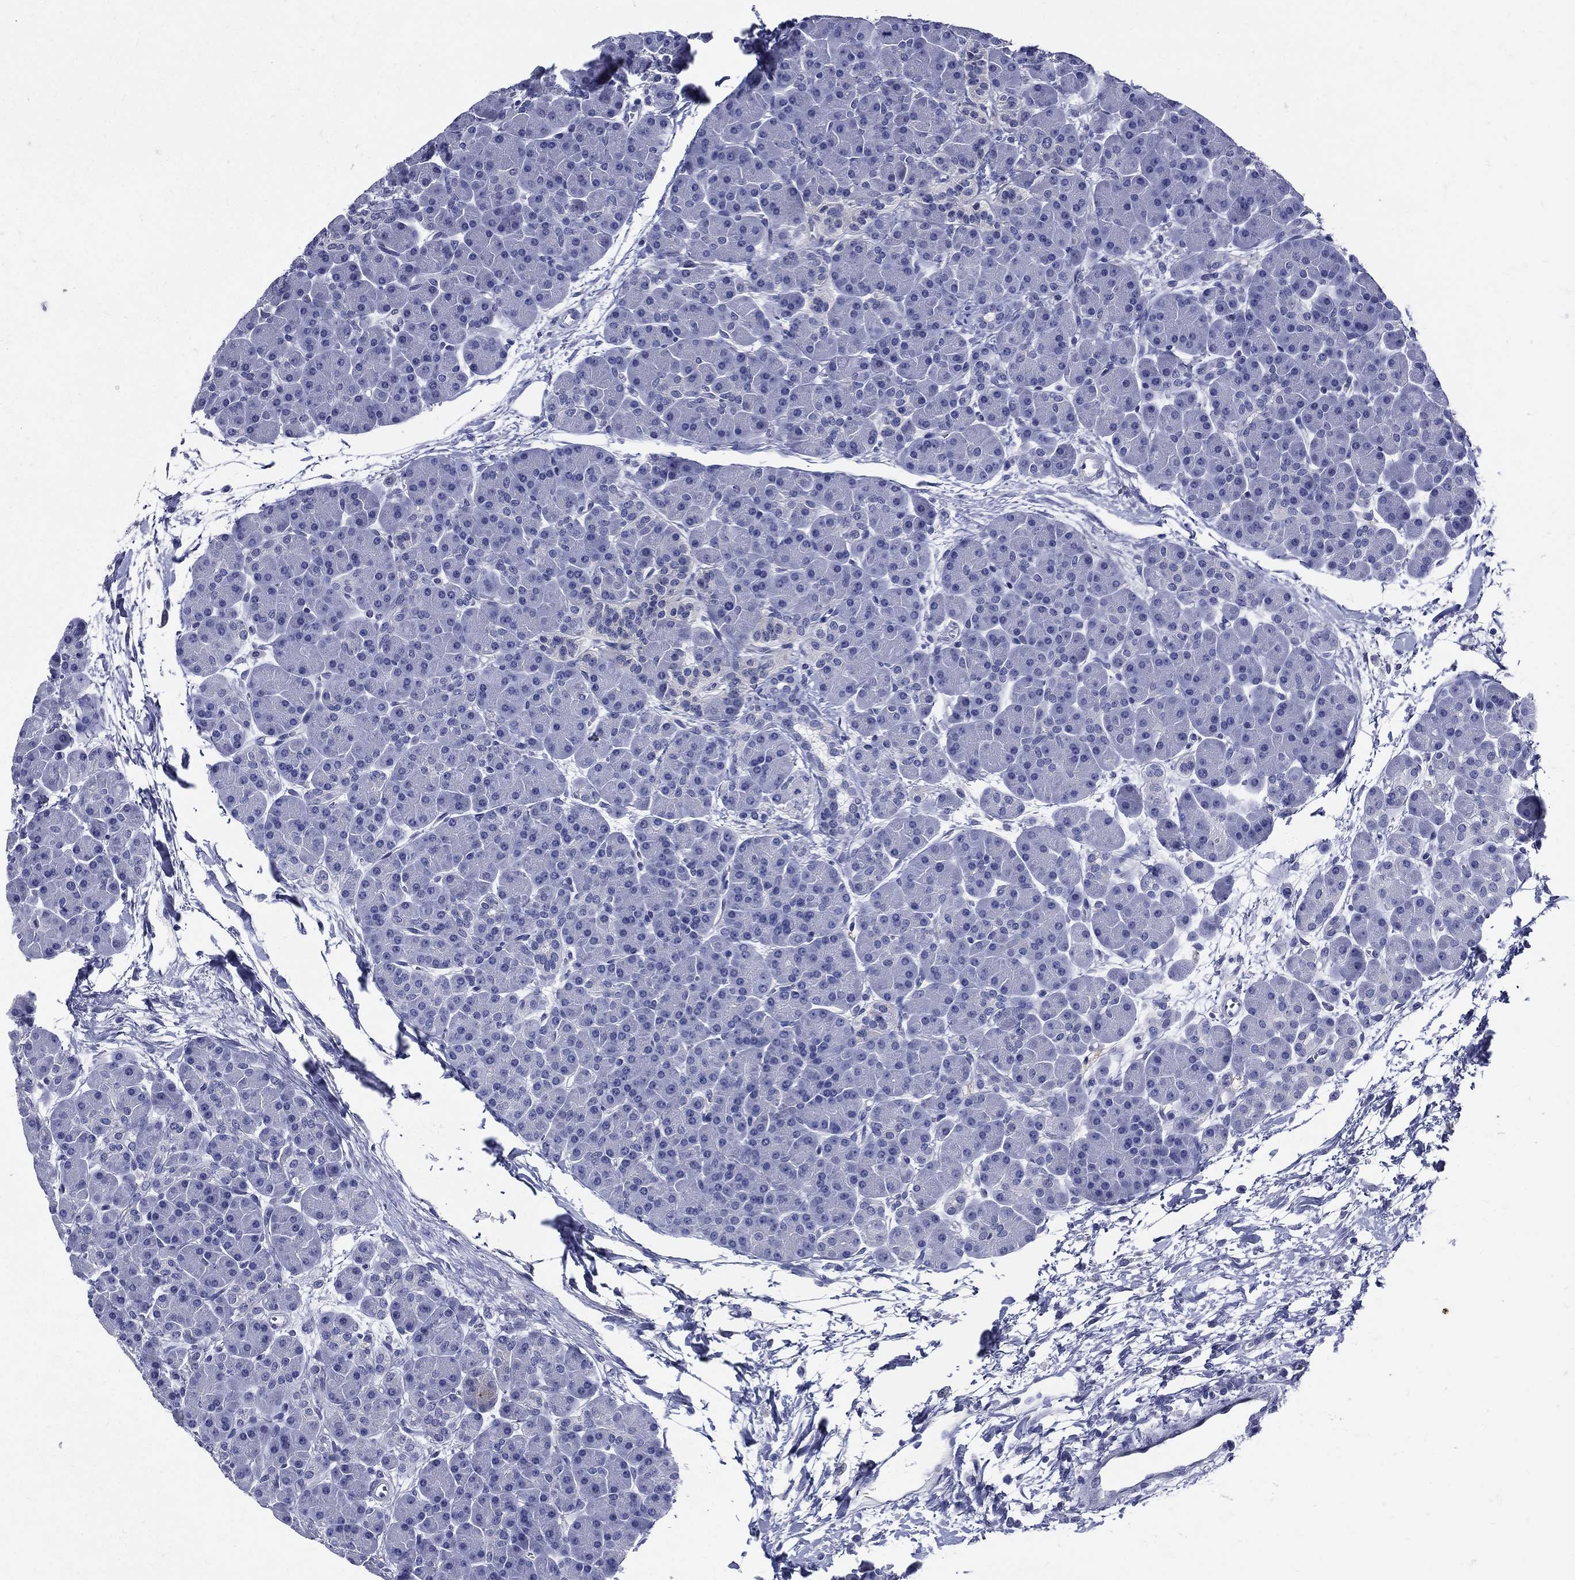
{"staining": {"intensity": "negative", "quantity": "none", "location": "none"}, "tissue": "pancreas", "cell_type": "Exocrine glandular cells", "image_type": "normal", "snomed": [{"axis": "morphology", "description": "Normal tissue, NOS"}, {"axis": "topography", "description": "Pancreas"}], "caption": "The micrograph reveals no staining of exocrine glandular cells in benign pancreas. The staining was performed using DAB to visualize the protein expression in brown, while the nuclei were stained in blue with hematoxylin (Magnification: 20x).", "gene": "DPYS", "patient": {"sex": "female", "age": 44}}